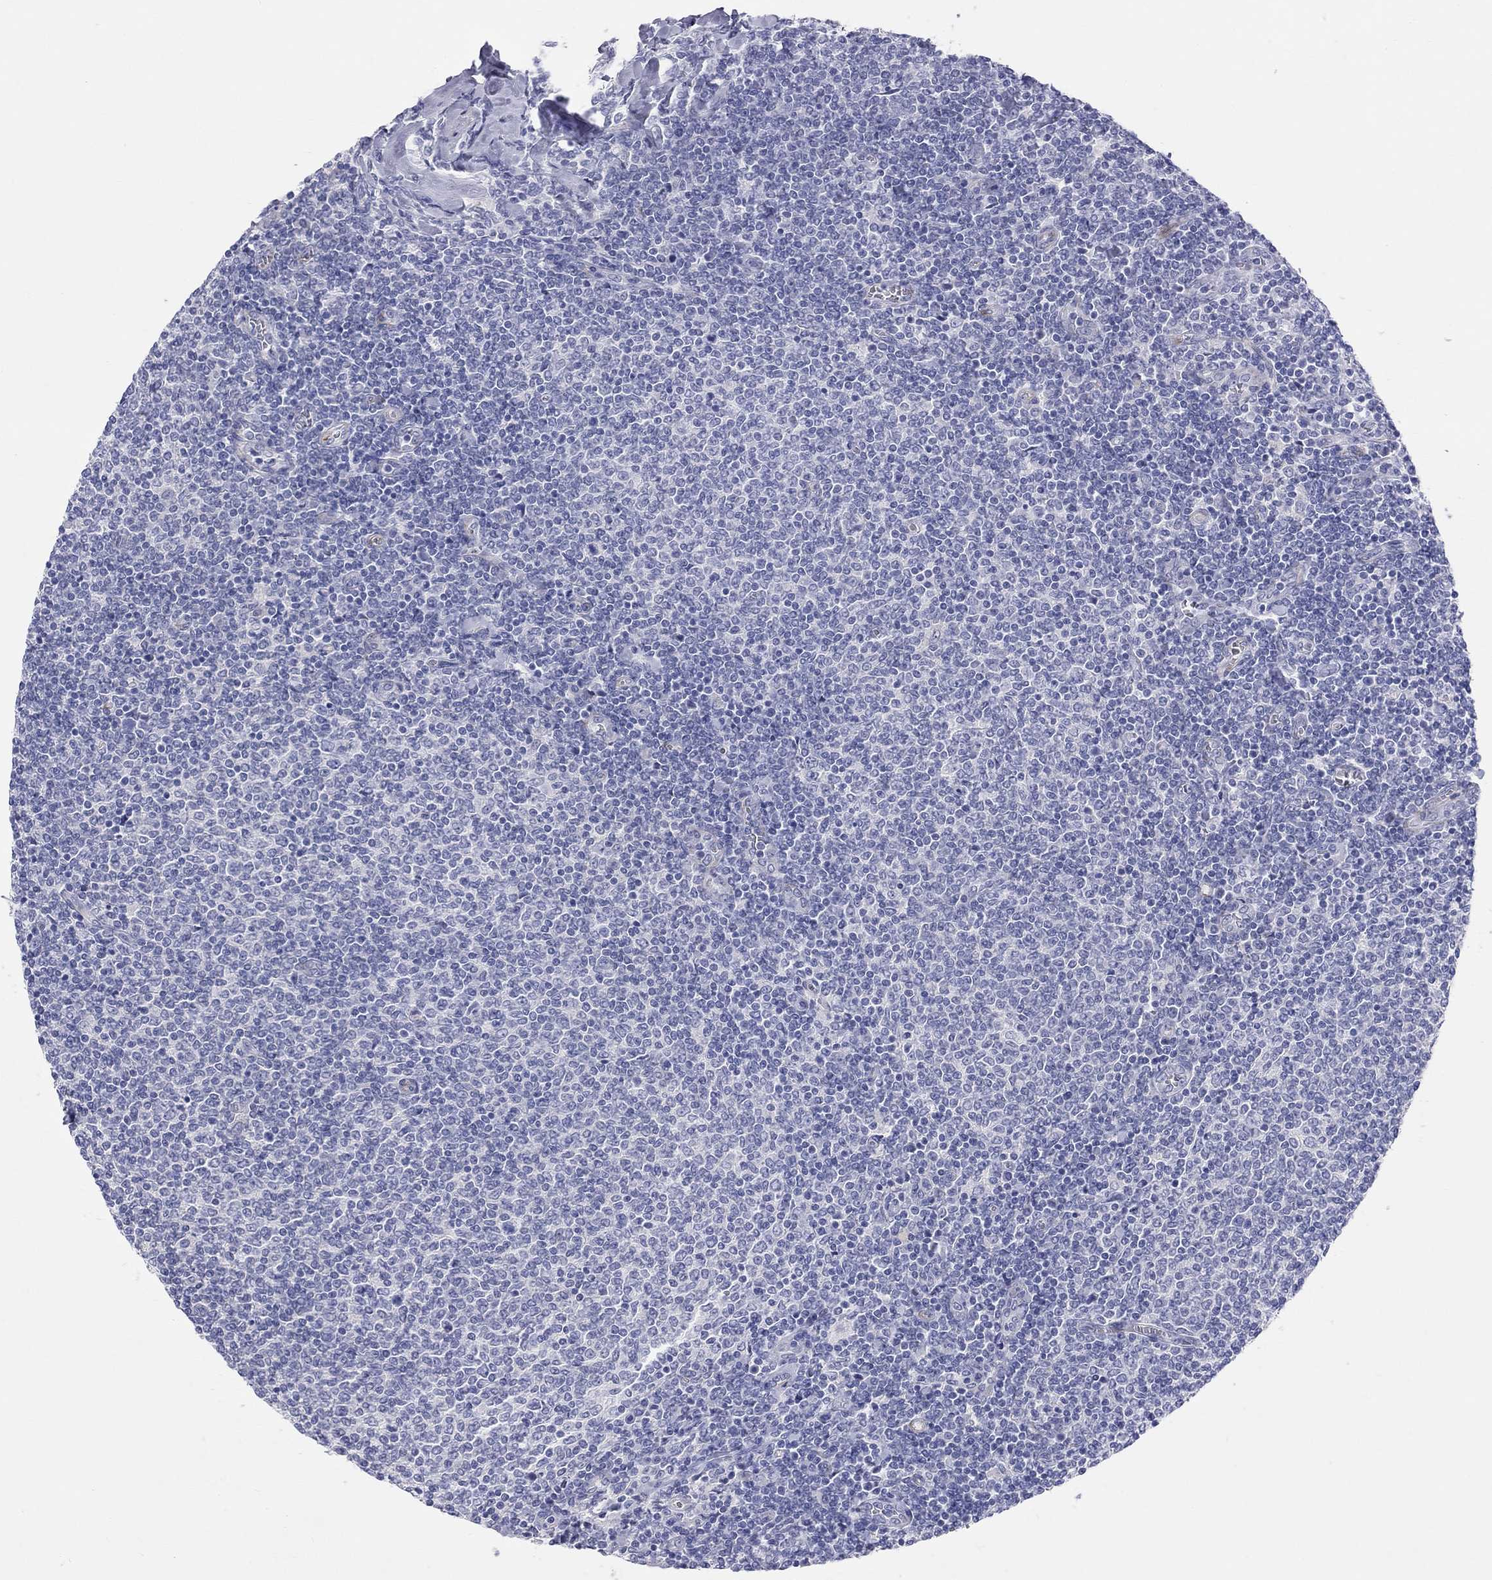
{"staining": {"intensity": "negative", "quantity": "none", "location": "none"}, "tissue": "lymphoma", "cell_type": "Tumor cells", "image_type": "cancer", "snomed": [{"axis": "morphology", "description": "Malignant lymphoma, non-Hodgkin's type, Low grade"}, {"axis": "topography", "description": "Lymph node"}], "caption": "Immunohistochemistry (IHC) of human malignant lymphoma, non-Hodgkin's type (low-grade) exhibits no staining in tumor cells. The staining is performed using DAB (3,3'-diaminobenzidine) brown chromogen with nuclei counter-stained in using hematoxylin.", "gene": "PCDHGC5", "patient": {"sex": "male", "age": 52}}